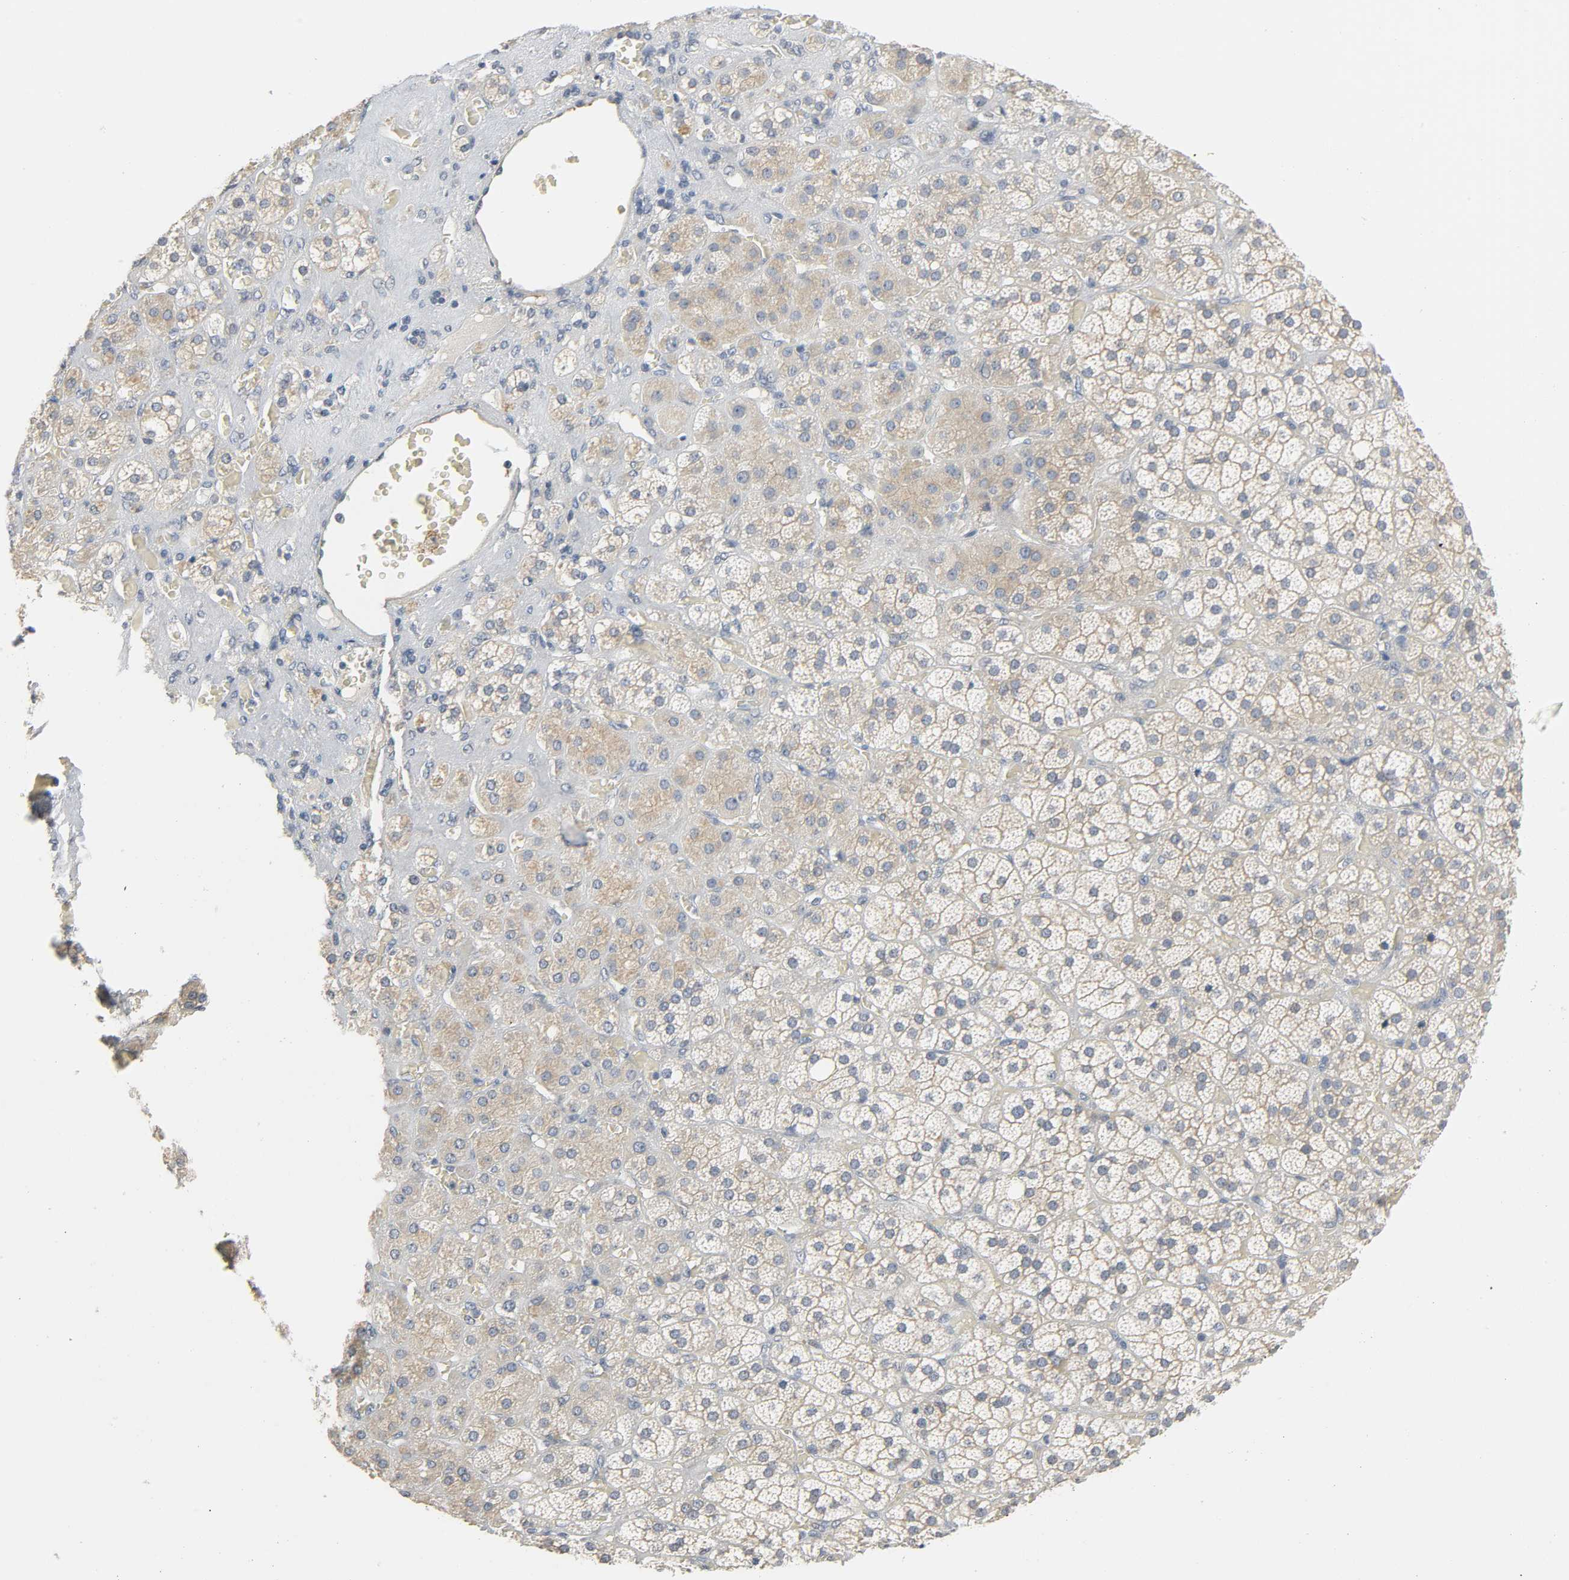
{"staining": {"intensity": "weak", "quantity": ">75%", "location": "cytoplasmic/membranous"}, "tissue": "adrenal gland", "cell_type": "Glandular cells", "image_type": "normal", "snomed": [{"axis": "morphology", "description": "Normal tissue, NOS"}, {"axis": "topography", "description": "Adrenal gland"}], "caption": "Immunohistochemistry (IHC) (DAB) staining of benign human adrenal gland shows weak cytoplasmic/membranous protein positivity in approximately >75% of glandular cells.", "gene": "LIMCH1", "patient": {"sex": "female", "age": 71}}